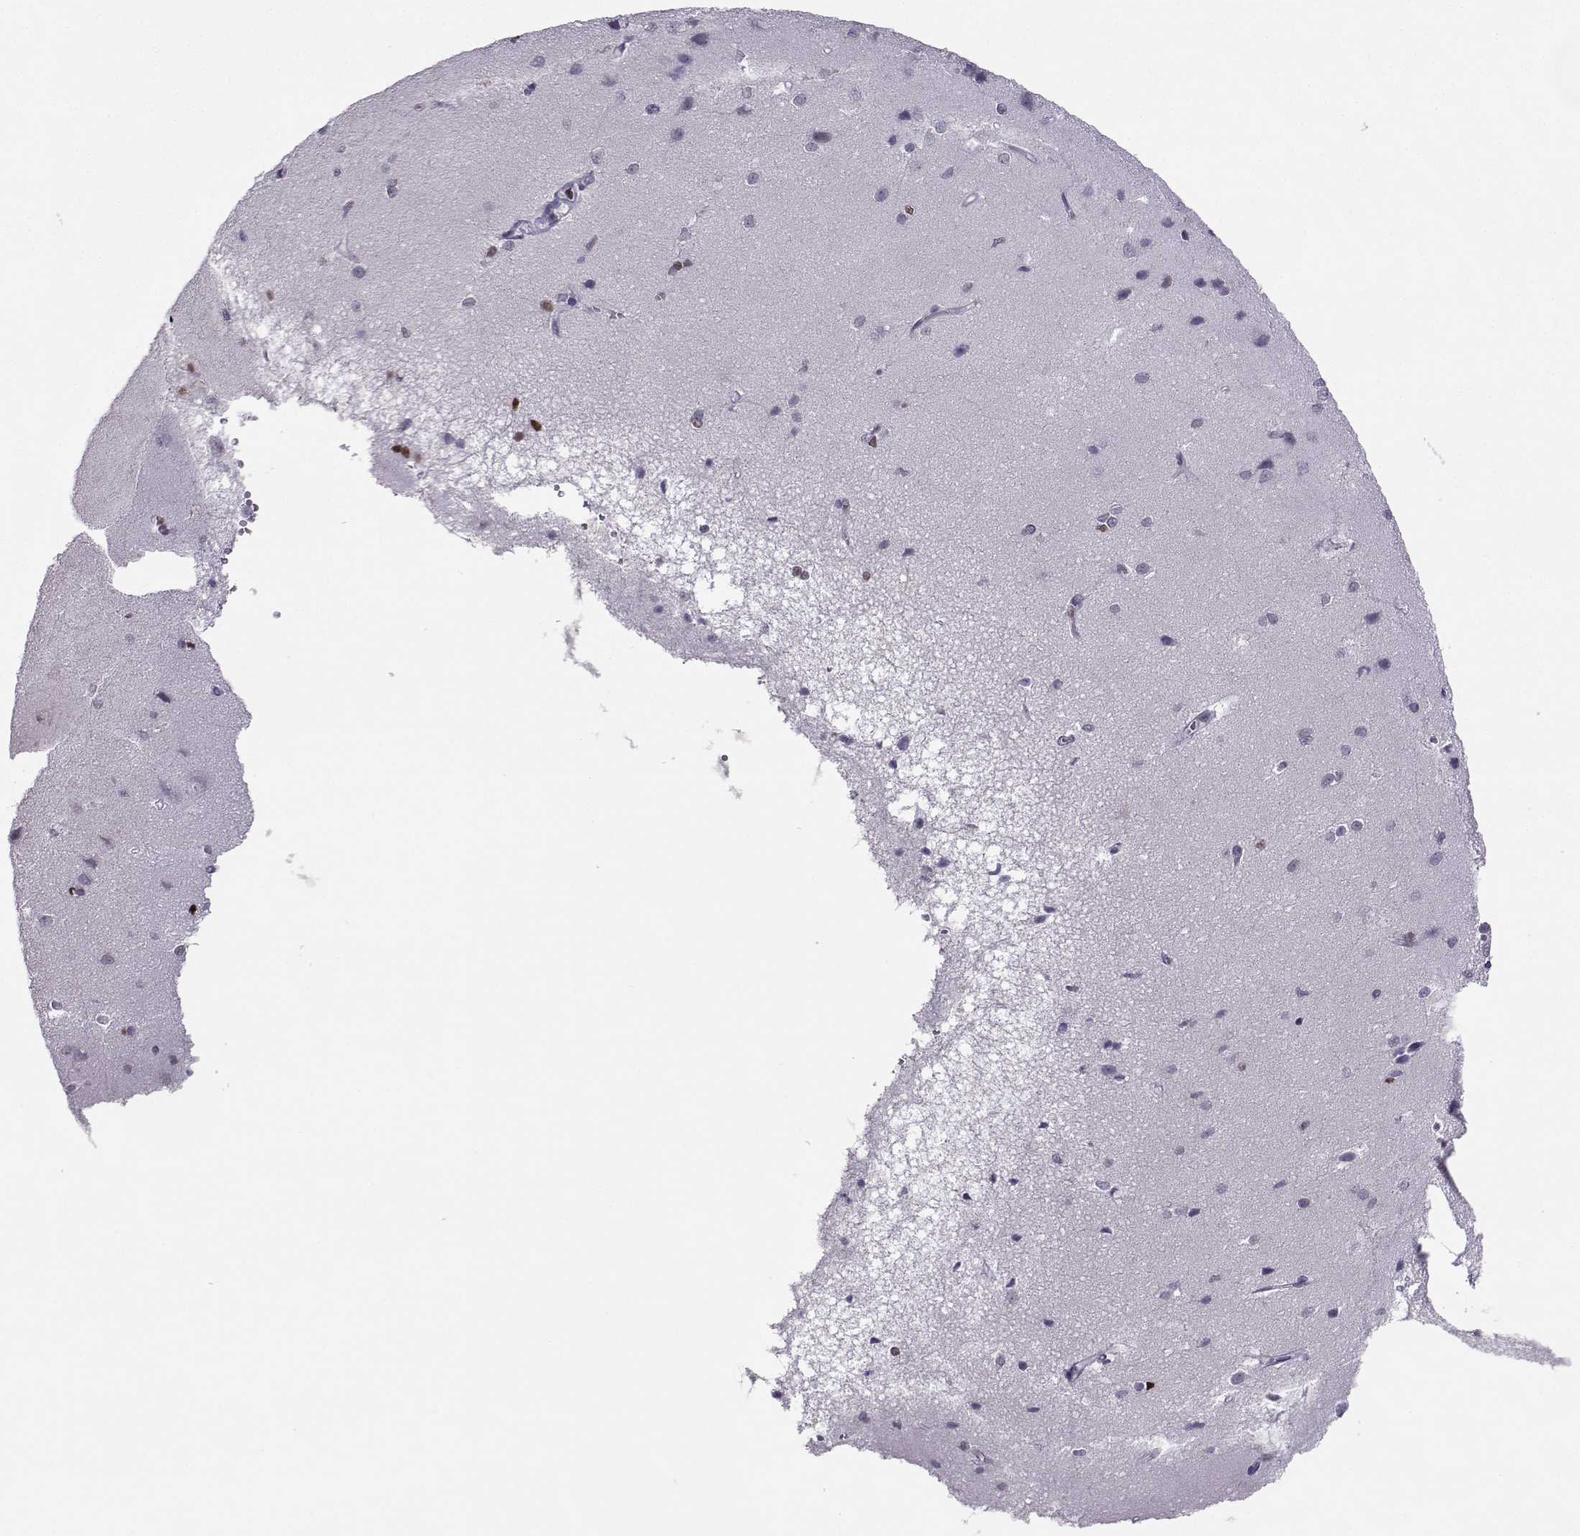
{"staining": {"intensity": "negative", "quantity": "none", "location": "none"}, "tissue": "cerebral cortex", "cell_type": "Endothelial cells", "image_type": "normal", "snomed": [{"axis": "morphology", "description": "Normal tissue, NOS"}, {"axis": "topography", "description": "Cerebral cortex"}], "caption": "Immunohistochemistry (IHC) image of unremarkable cerebral cortex: human cerebral cortex stained with DAB (3,3'-diaminobenzidine) displays no significant protein expression in endothelial cells.", "gene": "TEDC2", "patient": {"sex": "male", "age": 37}}